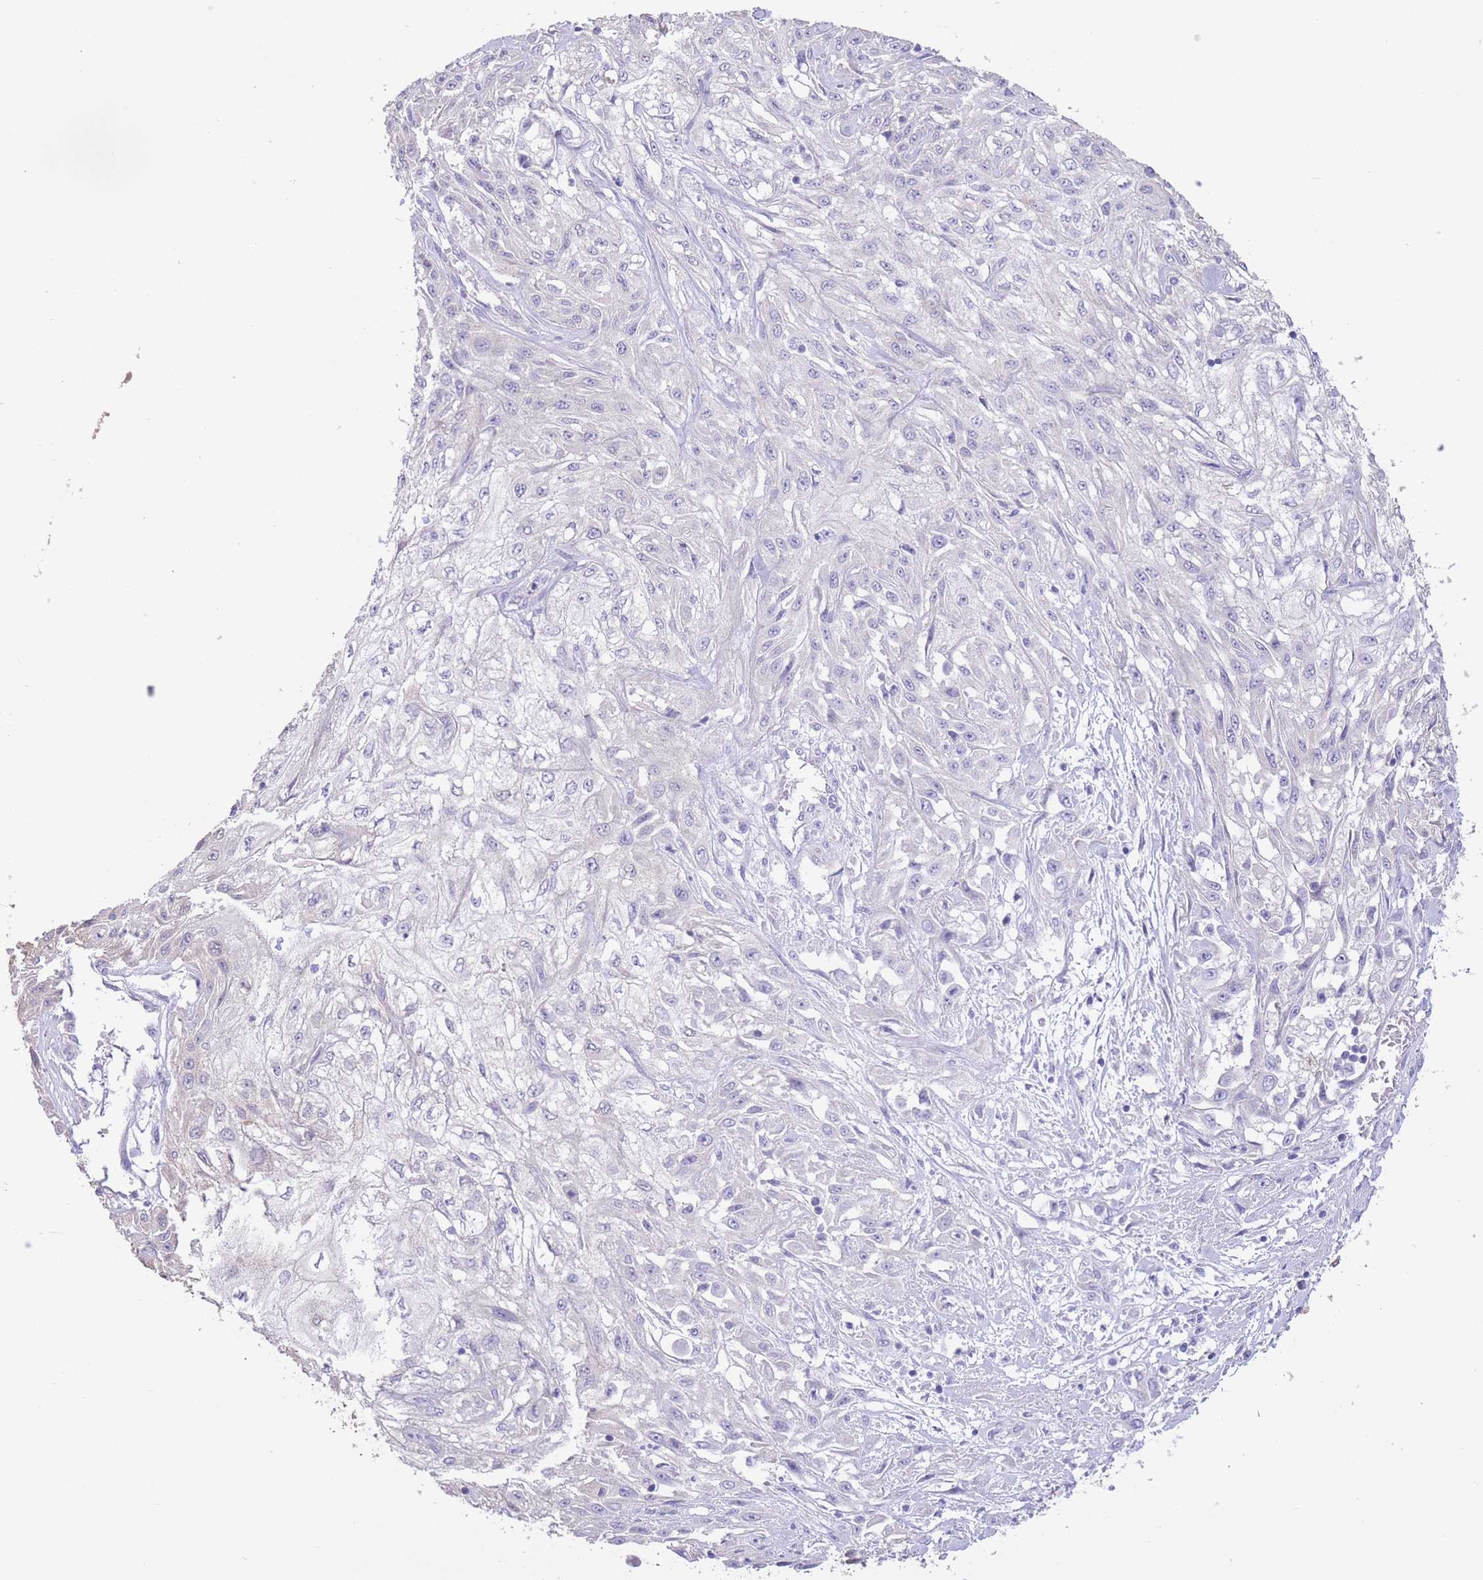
{"staining": {"intensity": "negative", "quantity": "none", "location": "none"}, "tissue": "skin cancer", "cell_type": "Tumor cells", "image_type": "cancer", "snomed": [{"axis": "morphology", "description": "Squamous cell carcinoma, NOS"}, {"axis": "morphology", "description": "Squamous cell carcinoma, metastatic, NOS"}, {"axis": "topography", "description": "Skin"}, {"axis": "topography", "description": "Lymph node"}], "caption": "An IHC micrograph of squamous cell carcinoma (skin) is shown. There is no staining in tumor cells of squamous cell carcinoma (skin).", "gene": "ALS2CL", "patient": {"sex": "male", "age": 75}}